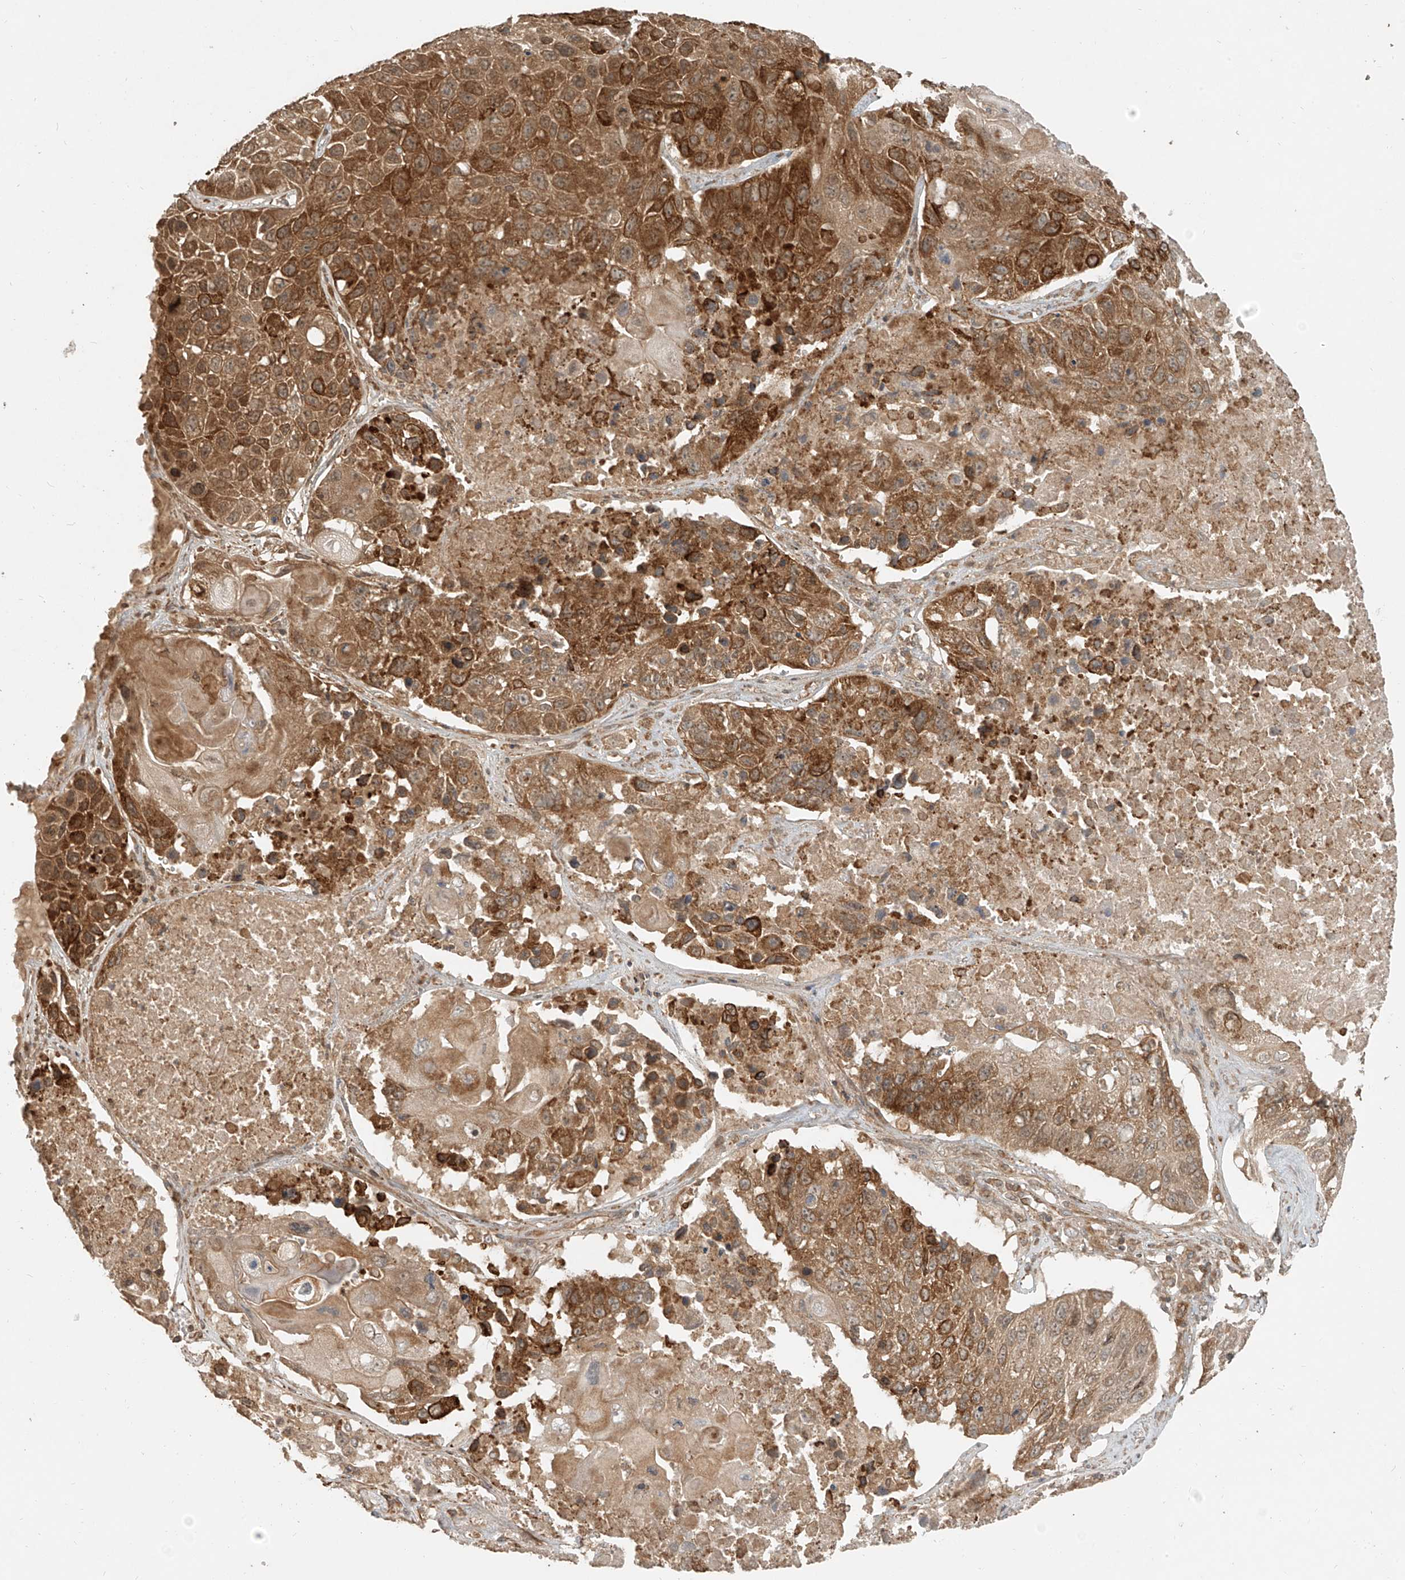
{"staining": {"intensity": "moderate", "quantity": ">75%", "location": "cytoplasmic/membranous"}, "tissue": "lung cancer", "cell_type": "Tumor cells", "image_type": "cancer", "snomed": [{"axis": "morphology", "description": "Squamous cell carcinoma, NOS"}, {"axis": "topography", "description": "Lung"}], "caption": "Human lung cancer (squamous cell carcinoma) stained for a protein (brown) reveals moderate cytoplasmic/membranous positive expression in approximately >75% of tumor cells.", "gene": "ANKZF1", "patient": {"sex": "male", "age": 61}}